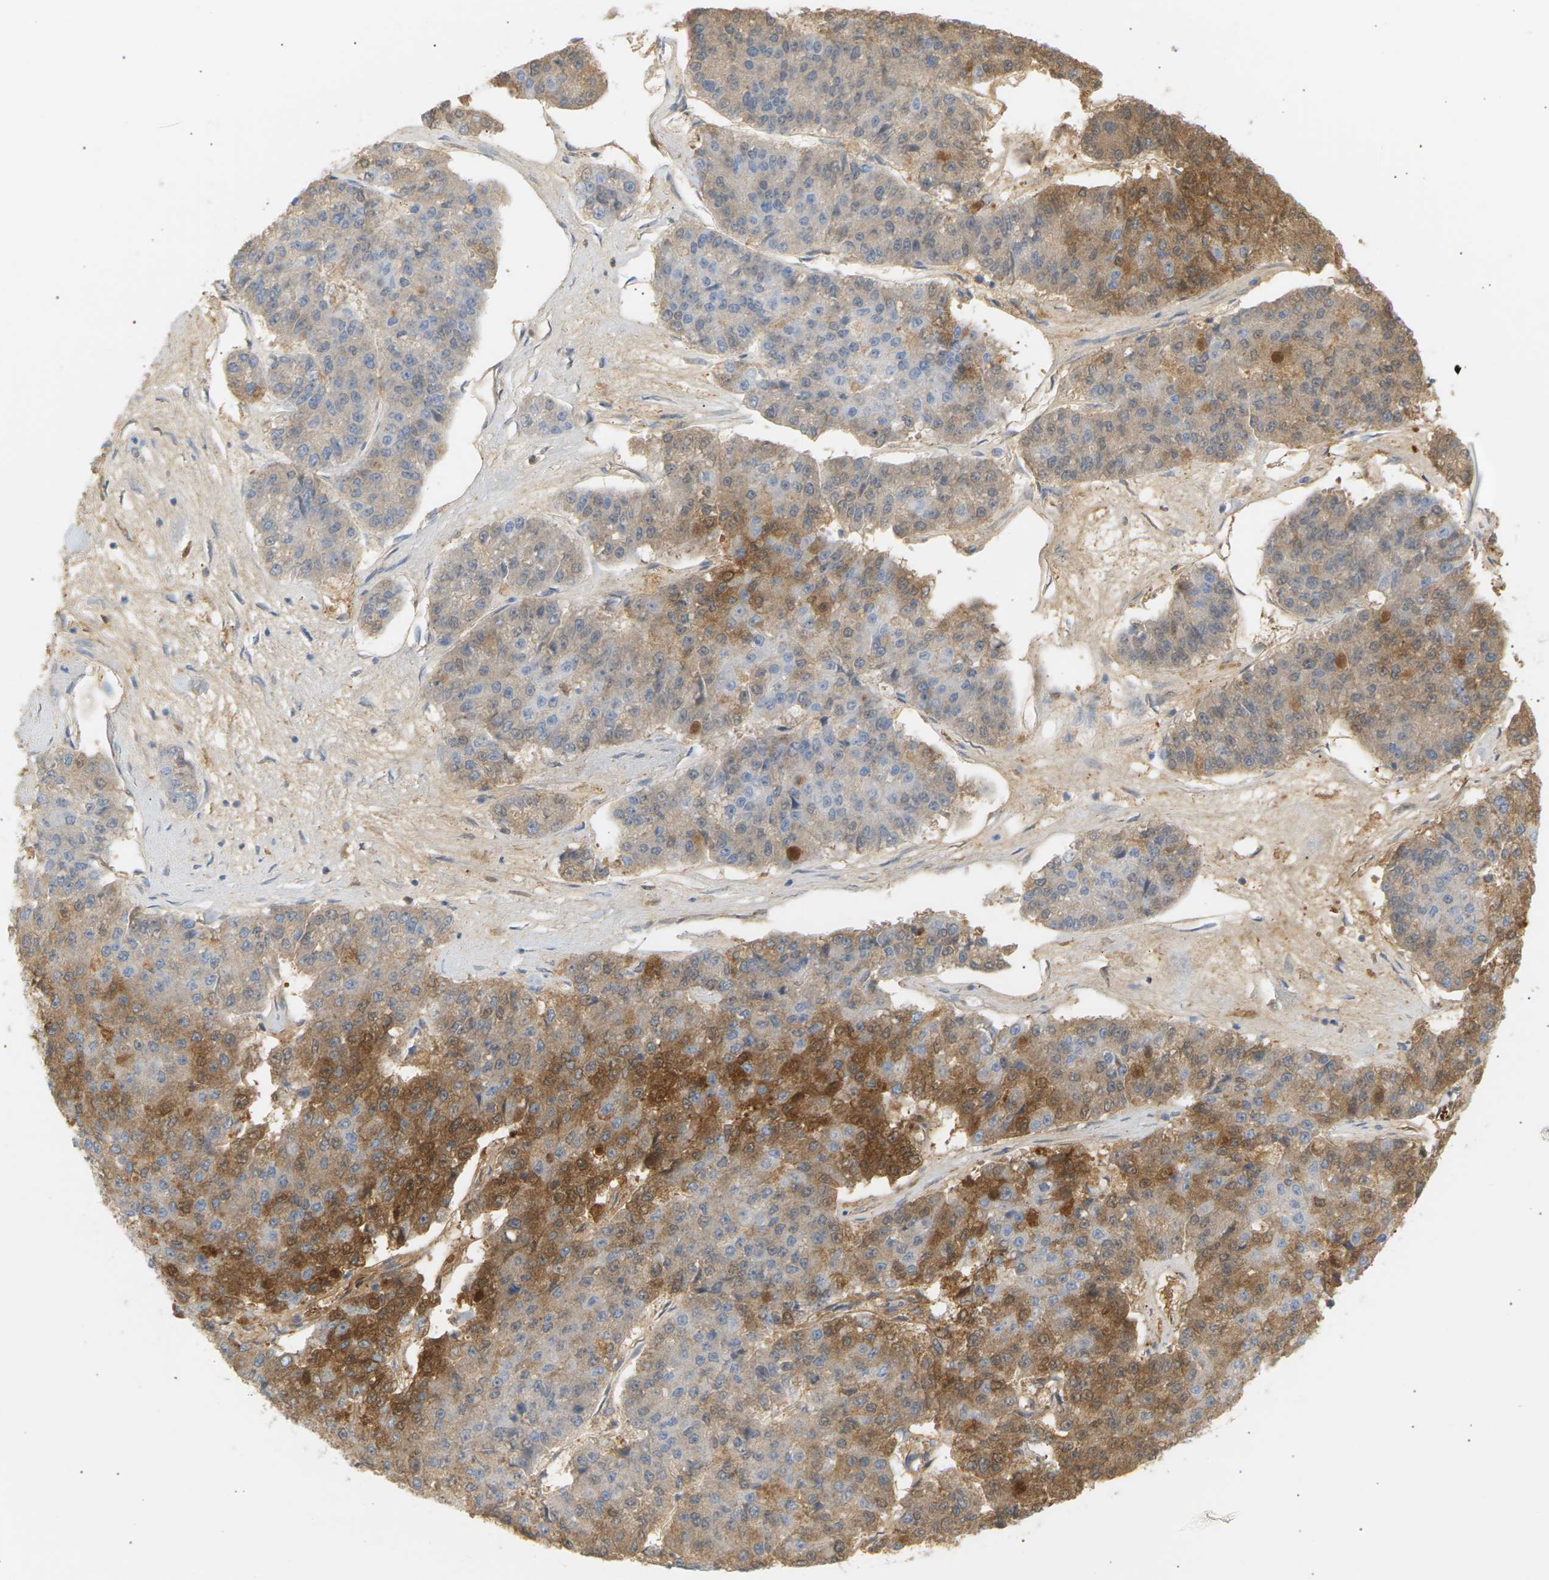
{"staining": {"intensity": "moderate", "quantity": "25%-75%", "location": "cytoplasmic/membranous,nuclear"}, "tissue": "pancreatic cancer", "cell_type": "Tumor cells", "image_type": "cancer", "snomed": [{"axis": "morphology", "description": "Adenocarcinoma, NOS"}, {"axis": "topography", "description": "Pancreas"}], "caption": "High-power microscopy captured an IHC micrograph of pancreatic cancer, revealing moderate cytoplasmic/membranous and nuclear staining in about 25%-75% of tumor cells.", "gene": "IGLC3", "patient": {"sex": "male", "age": 50}}